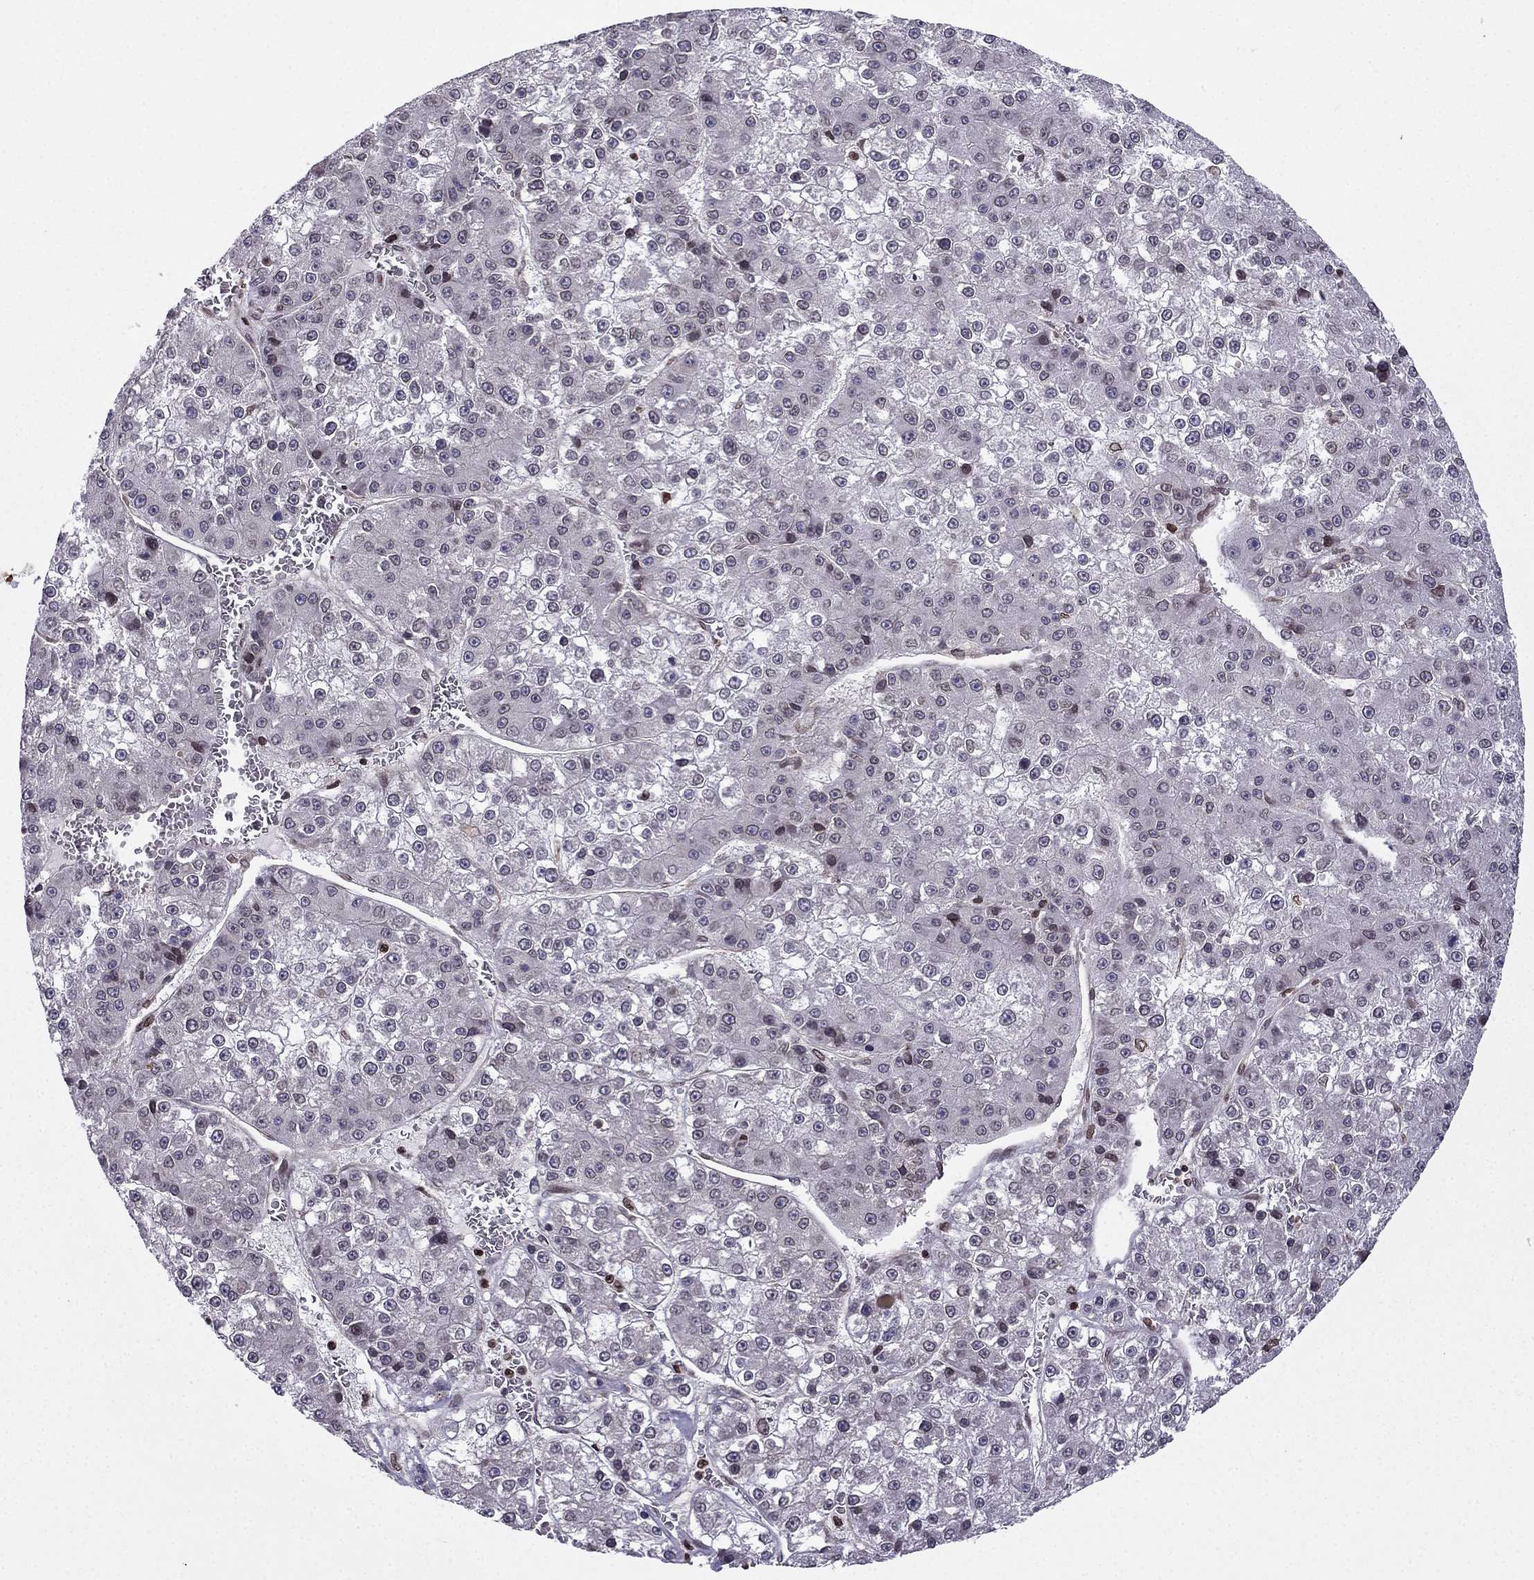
{"staining": {"intensity": "negative", "quantity": "none", "location": "none"}, "tissue": "liver cancer", "cell_type": "Tumor cells", "image_type": "cancer", "snomed": [{"axis": "morphology", "description": "Carcinoma, Hepatocellular, NOS"}, {"axis": "topography", "description": "Liver"}], "caption": "Image shows no significant protein staining in tumor cells of liver cancer.", "gene": "CDC42BPA", "patient": {"sex": "female", "age": 73}}